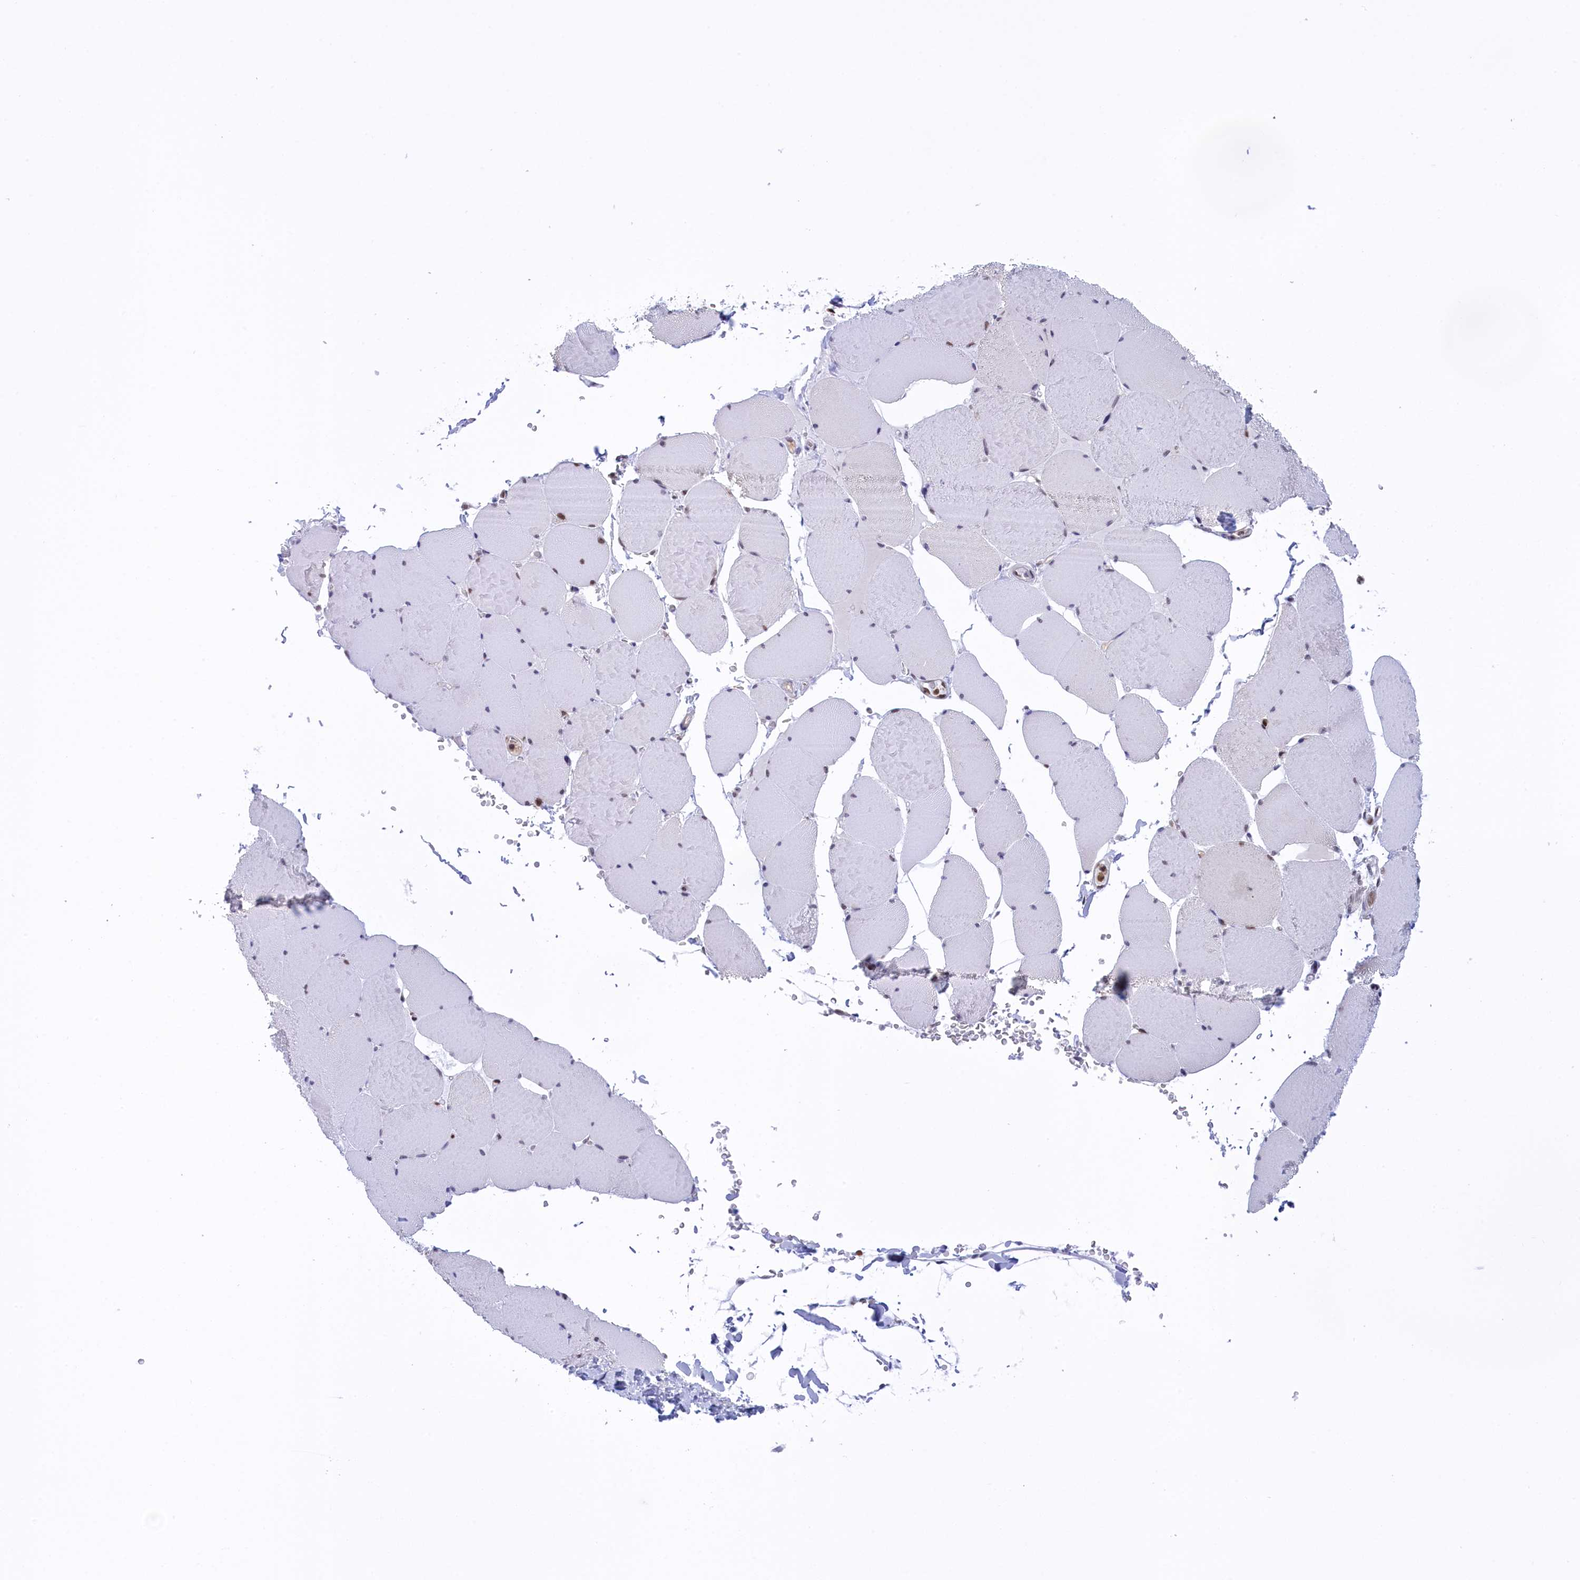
{"staining": {"intensity": "negative", "quantity": "none", "location": "none"}, "tissue": "skeletal muscle", "cell_type": "Myocytes", "image_type": "normal", "snomed": [{"axis": "morphology", "description": "Normal tissue, NOS"}, {"axis": "topography", "description": "Skeletal muscle"}, {"axis": "topography", "description": "Head-Neck"}], "caption": "Myocytes are negative for protein expression in unremarkable human skeletal muscle.", "gene": "IZUMO2", "patient": {"sex": "male", "age": 66}}